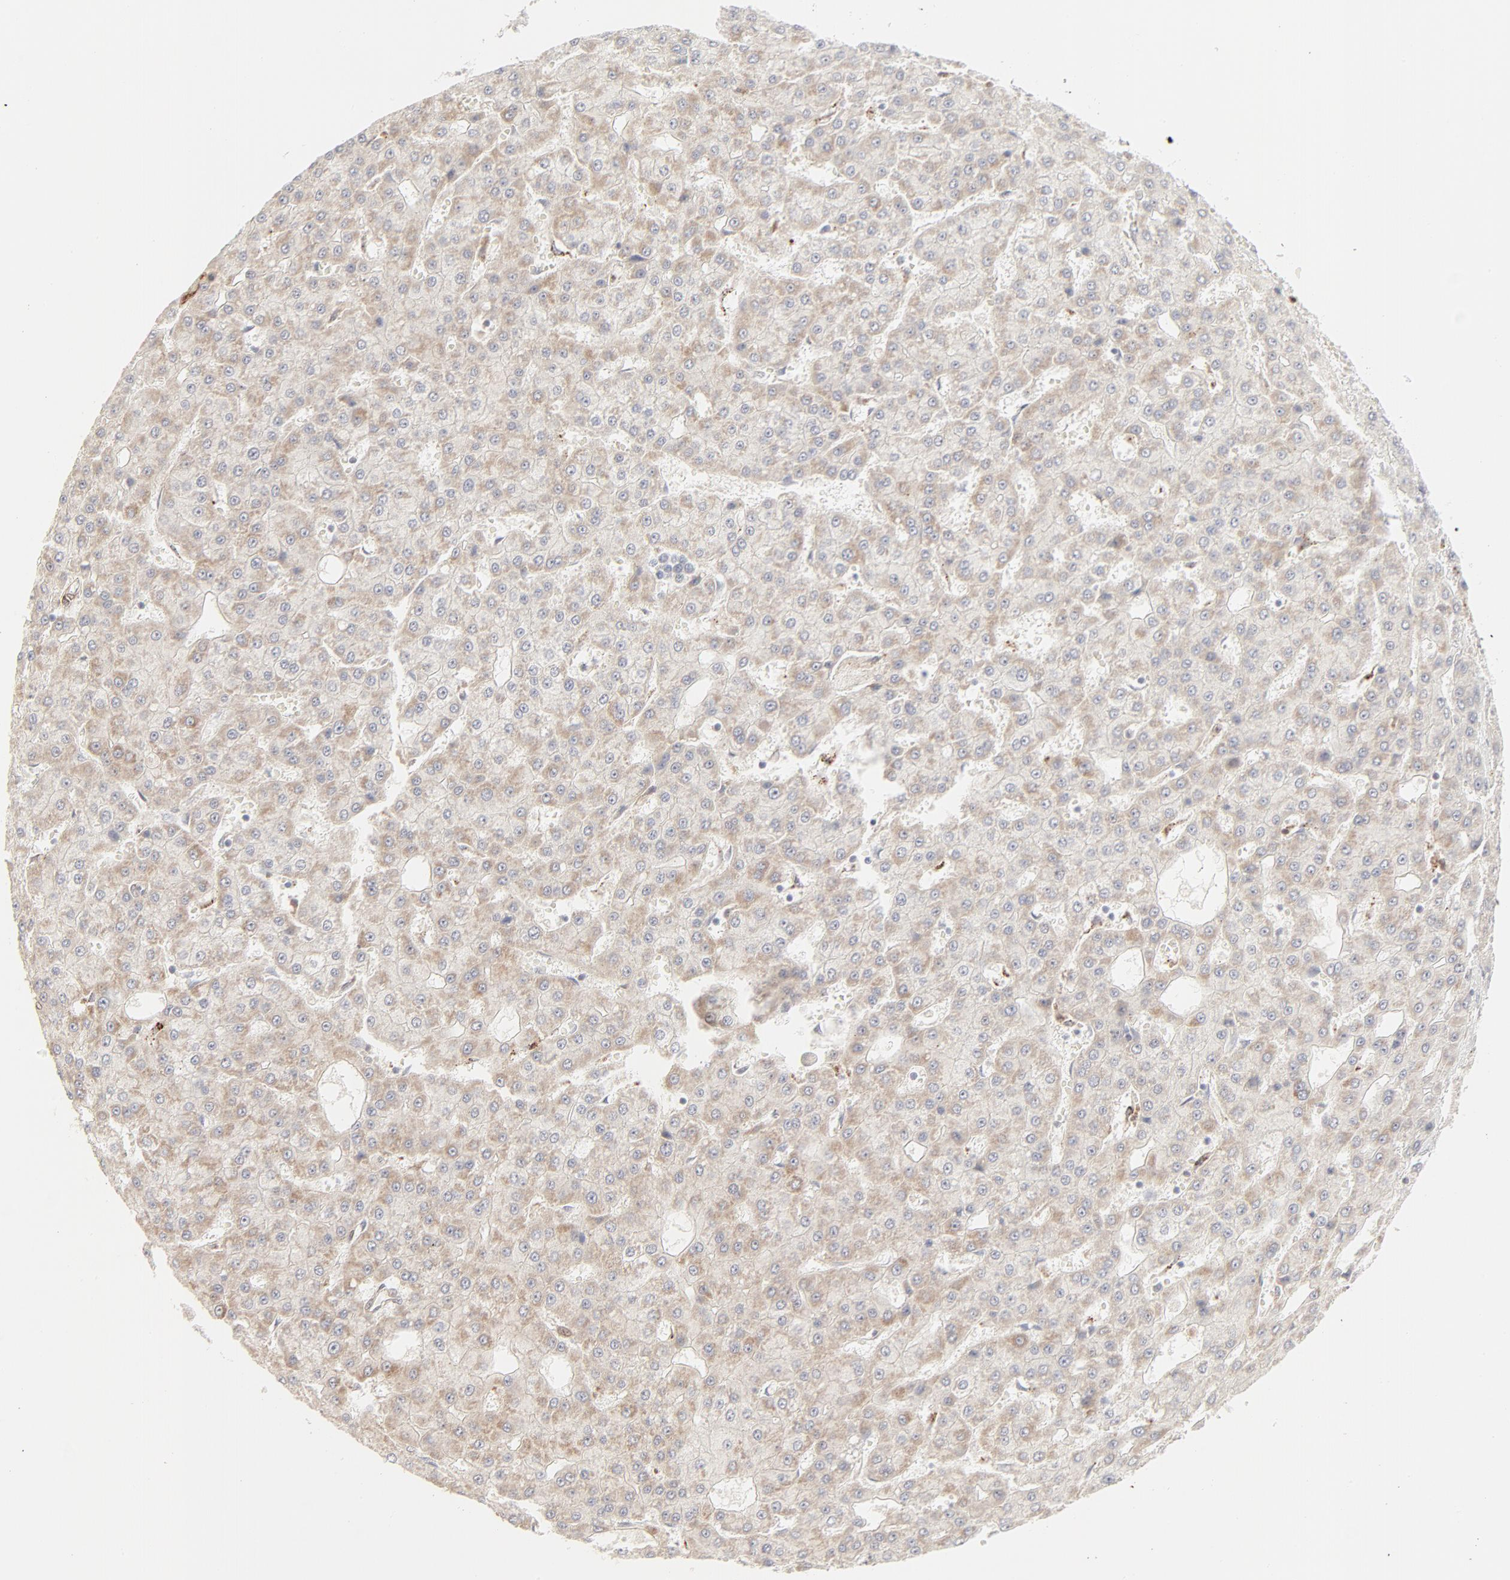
{"staining": {"intensity": "weak", "quantity": ">75%", "location": "cytoplasmic/membranous"}, "tissue": "liver cancer", "cell_type": "Tumor cells", "image_type": "cancer", "snomed": [{"axis": "morphology", "description": "Carcinoma, Hepatocellular, NOS"}, {"axis": "topography", "description": "Liver"}], "caption": "A photomicrograph of human liver hepatocellular carcinoma stained for a protein shows weak cytoplasmic/membranous brown staining in tumor cells.", "gene": "LGALS2", "patient": {"sex": "male", "age": 47}}